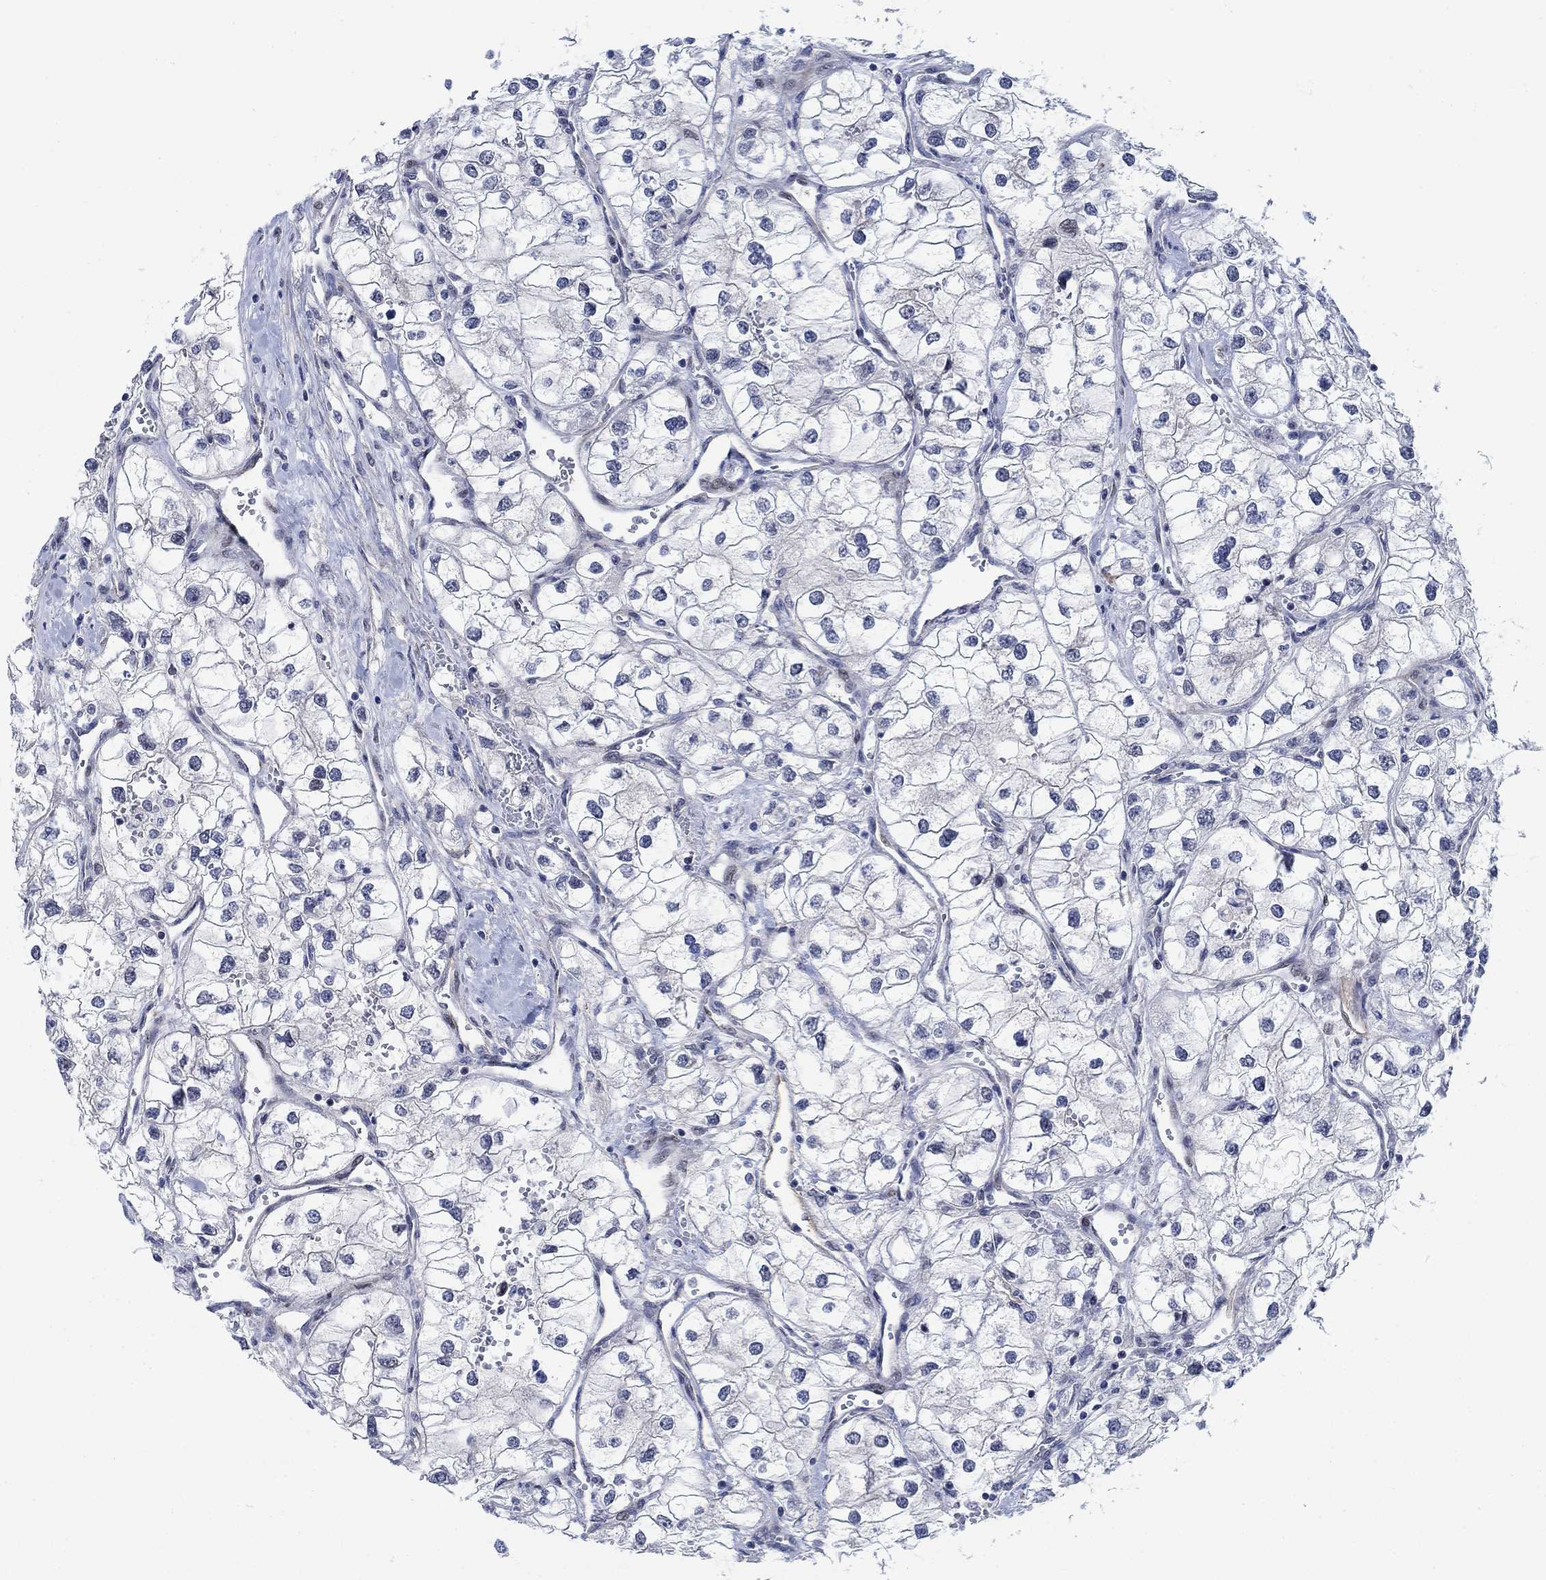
{"staining": {"intensity": "negative", "quantity": "none", "location": "none"}, "tissue": "renal cancer", "cell_type": "Tumor cells", "image_type": "cancer", "snomed": [{"axis": "morphology", "description": "Adenocarcinoma, NOS"}, {"axis": "topography", "description": "Kidney"}], "caption": "Renal cancer (adenocarcinoma) stained for a protein using immunohistochemistry (IHC) demonstrates no positivity tumor cells.", "gene": "KCNH8", "patient": {"sex": "male", "age": 59}}